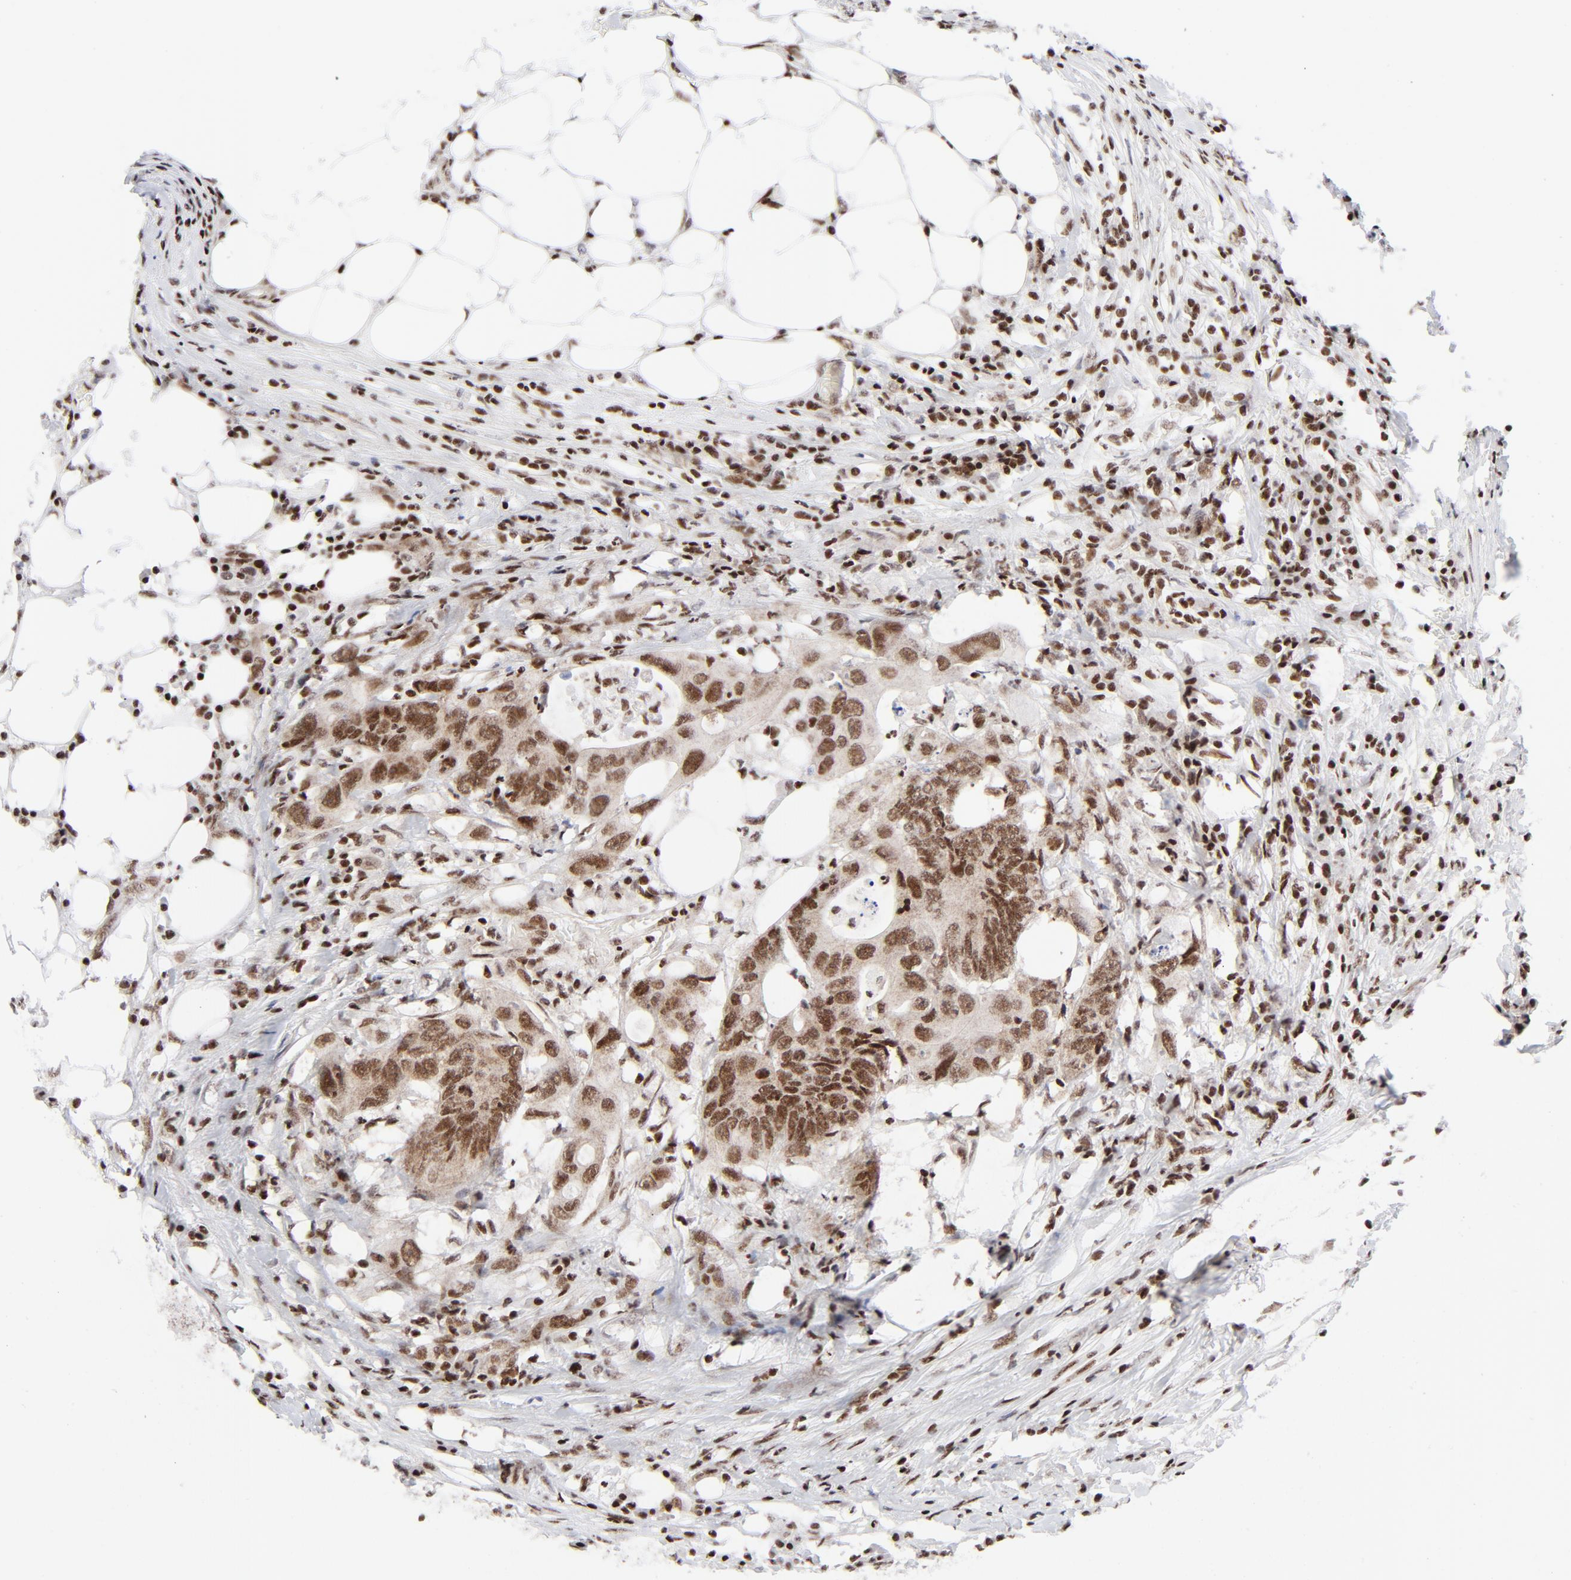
{"staining": {"intensity": "moderate", "quantity": ">75%", "location": "nuclear"}, "tissue": "colorectal cancer", "cell_type": "Tumor cells", "image_type": "cancer", "snomed": [{"axis": "morphology", "description": "Adenocarcinoma, NOS"}, {"axis": "topography", "description": "Colon"}], "caption": "Moderate nuclear staining for a protein is appreciated in approximately >75% of tumor cells of colorectal cancer using immunohistochemistry.", "gene": "NFYB", "patient": {"sex": "male", "age": 71}}